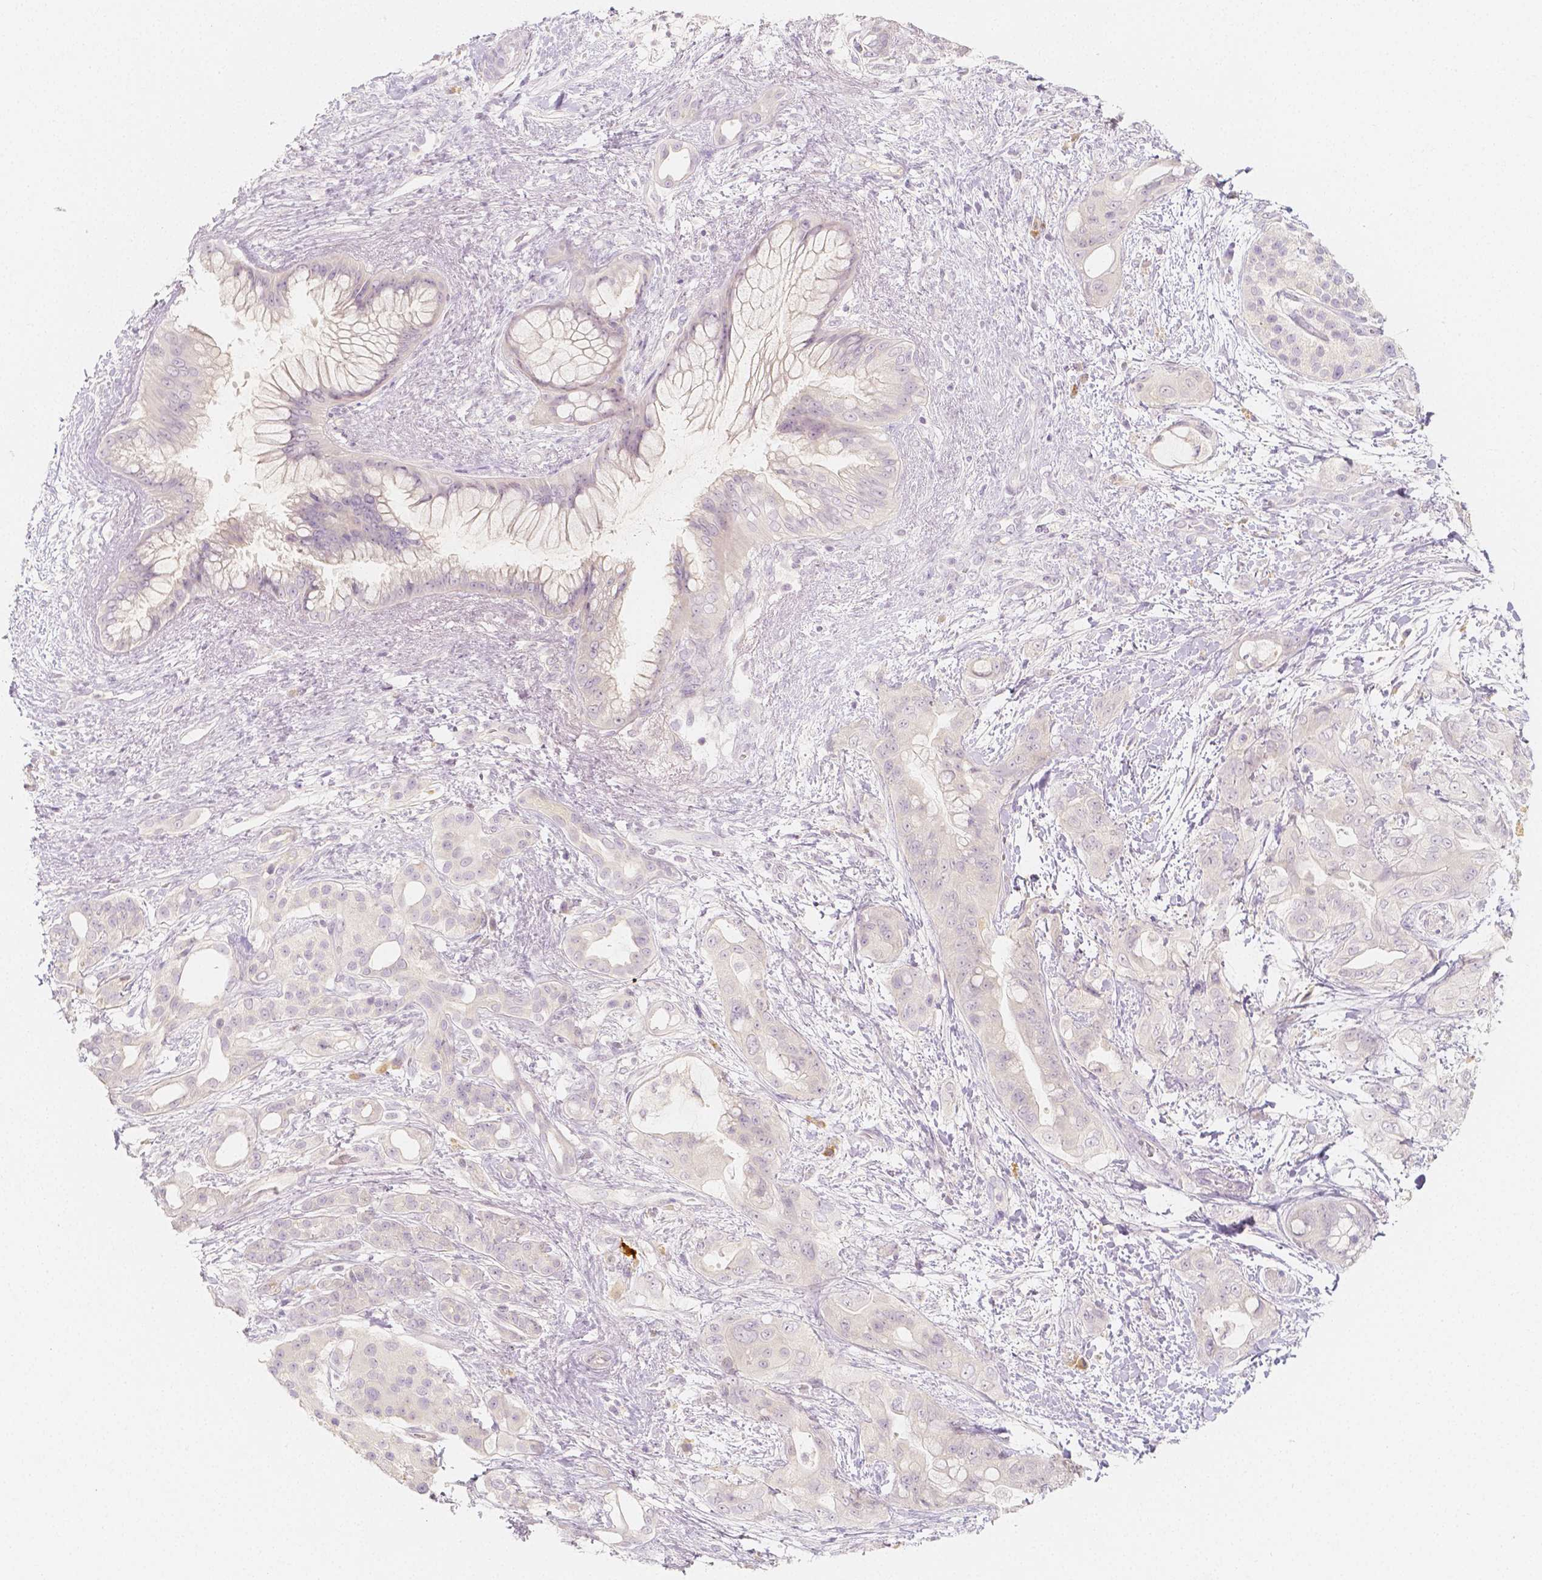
{"staining": {"intensity": "negative", "quantity": "none", "location": "none"}, "tissue": "pancreatic cancer", "cell_type": "Tumor cells", "image_type": "cancer", "snomed": [{"axis": "morphology", "description": "Adenocarcinoma, NOS"}, {"axis": "topography", "description": "Pancreas"}], "caption": "Immunohistochemistry (IHC) micrograph of human pancreatic cancer stained for a protein (brown), which displays no expression in tumor cells.", "gene": "BATF", "patient": {"sex": "male", "age": 71}}